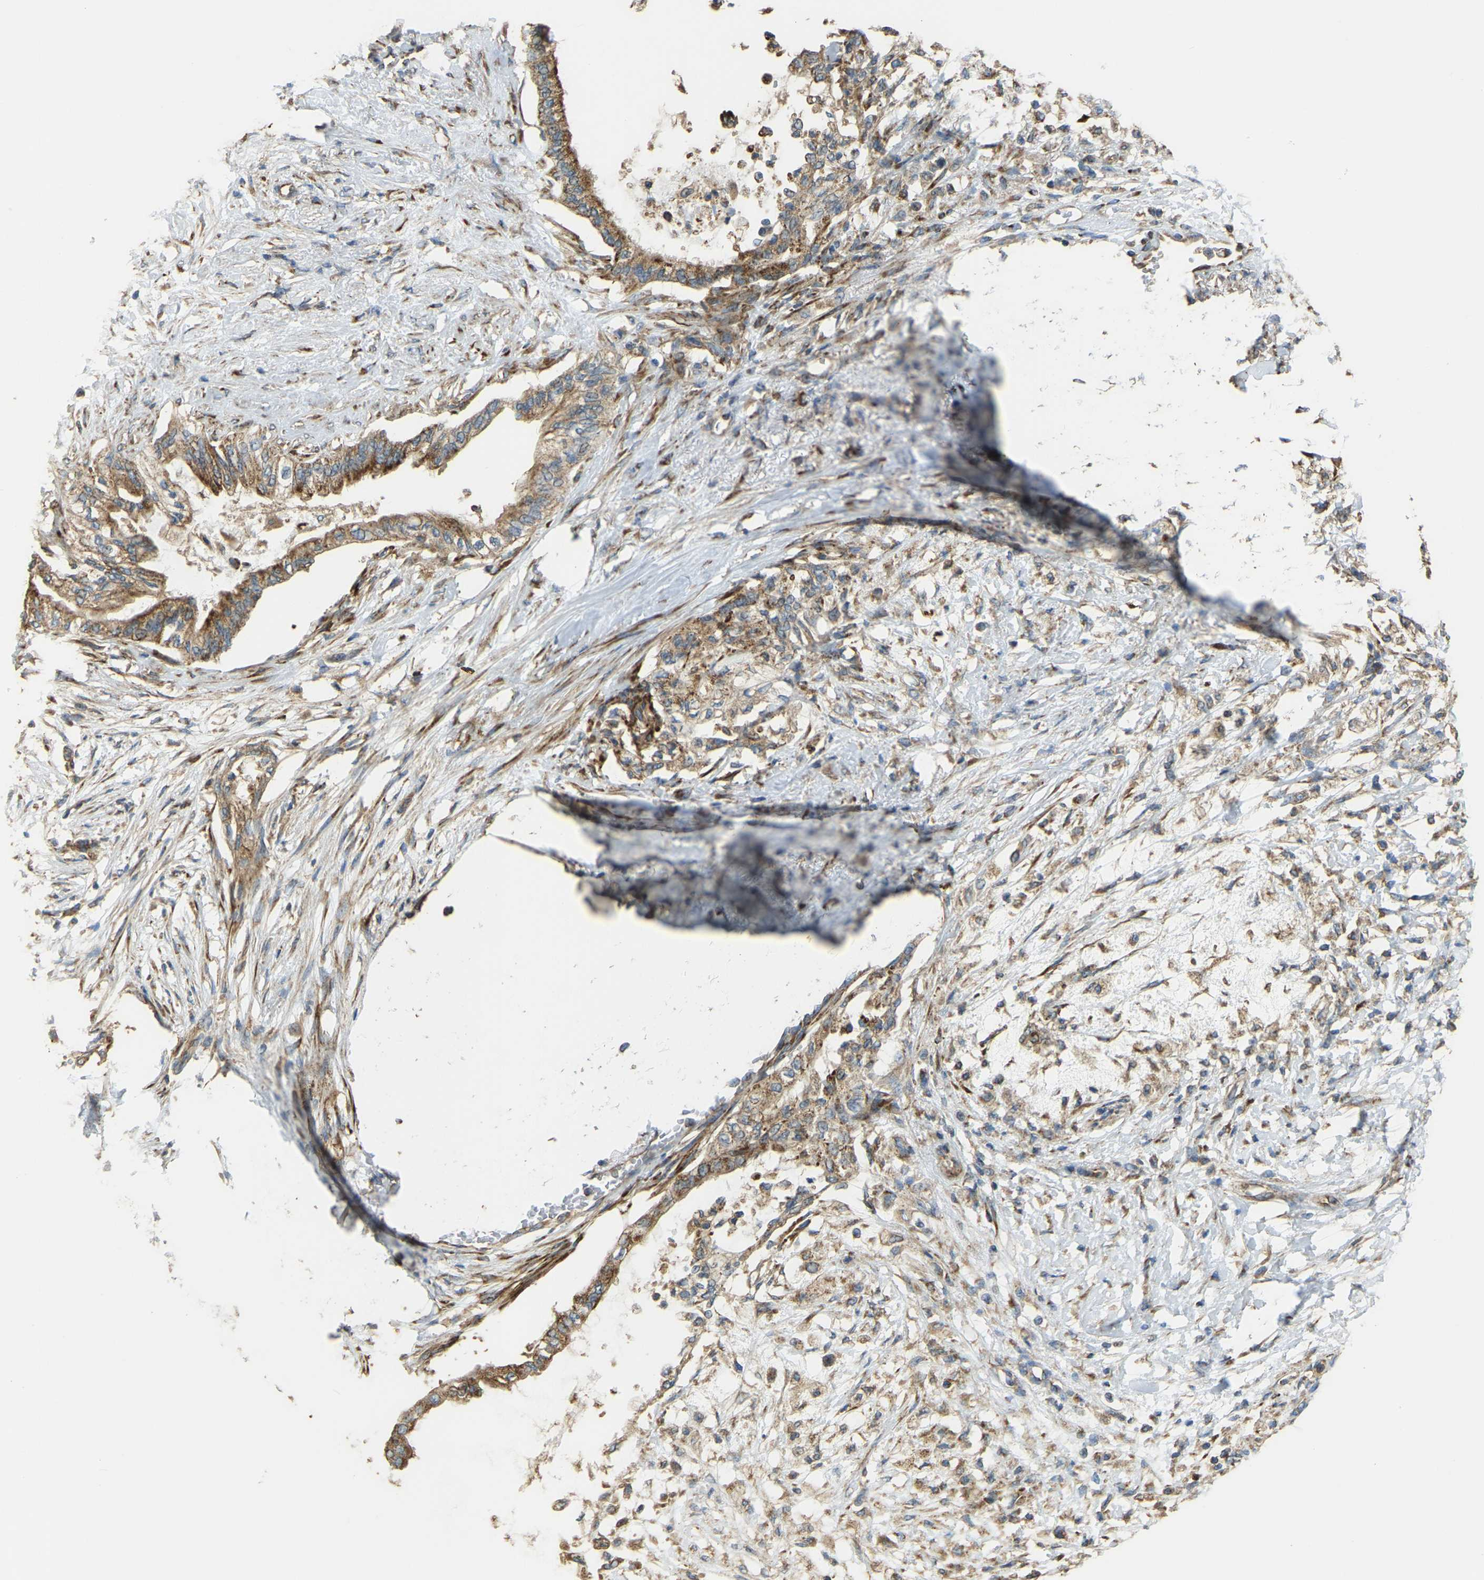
{"staining": {"intensity": "moderate", "quantity": ">75%", "location": "cytoplasmic/membranous"}, "tissue": "pancreatic cancer", "cell_type": "Tumor cells", "image_type": "cancer", "snomed": [{"axis": "morphology", "description": "Normal tissue, NOS"}, {"axis": "morphology", "description": "Adenocarcinoma, NOS"}, {"axis": "topography", "description": "Pancreas"}, {"axis": "topography", "description": "Duodenum"}], "caption": "The photomicrograph shows a brown stain indicating the presence of a protein in the cytoplasmic/membranous of tumor cells in adenocarcinoma (pancreatic).", "gene": "PSMD7", "patient": {"sex": "female", "age": 60}}